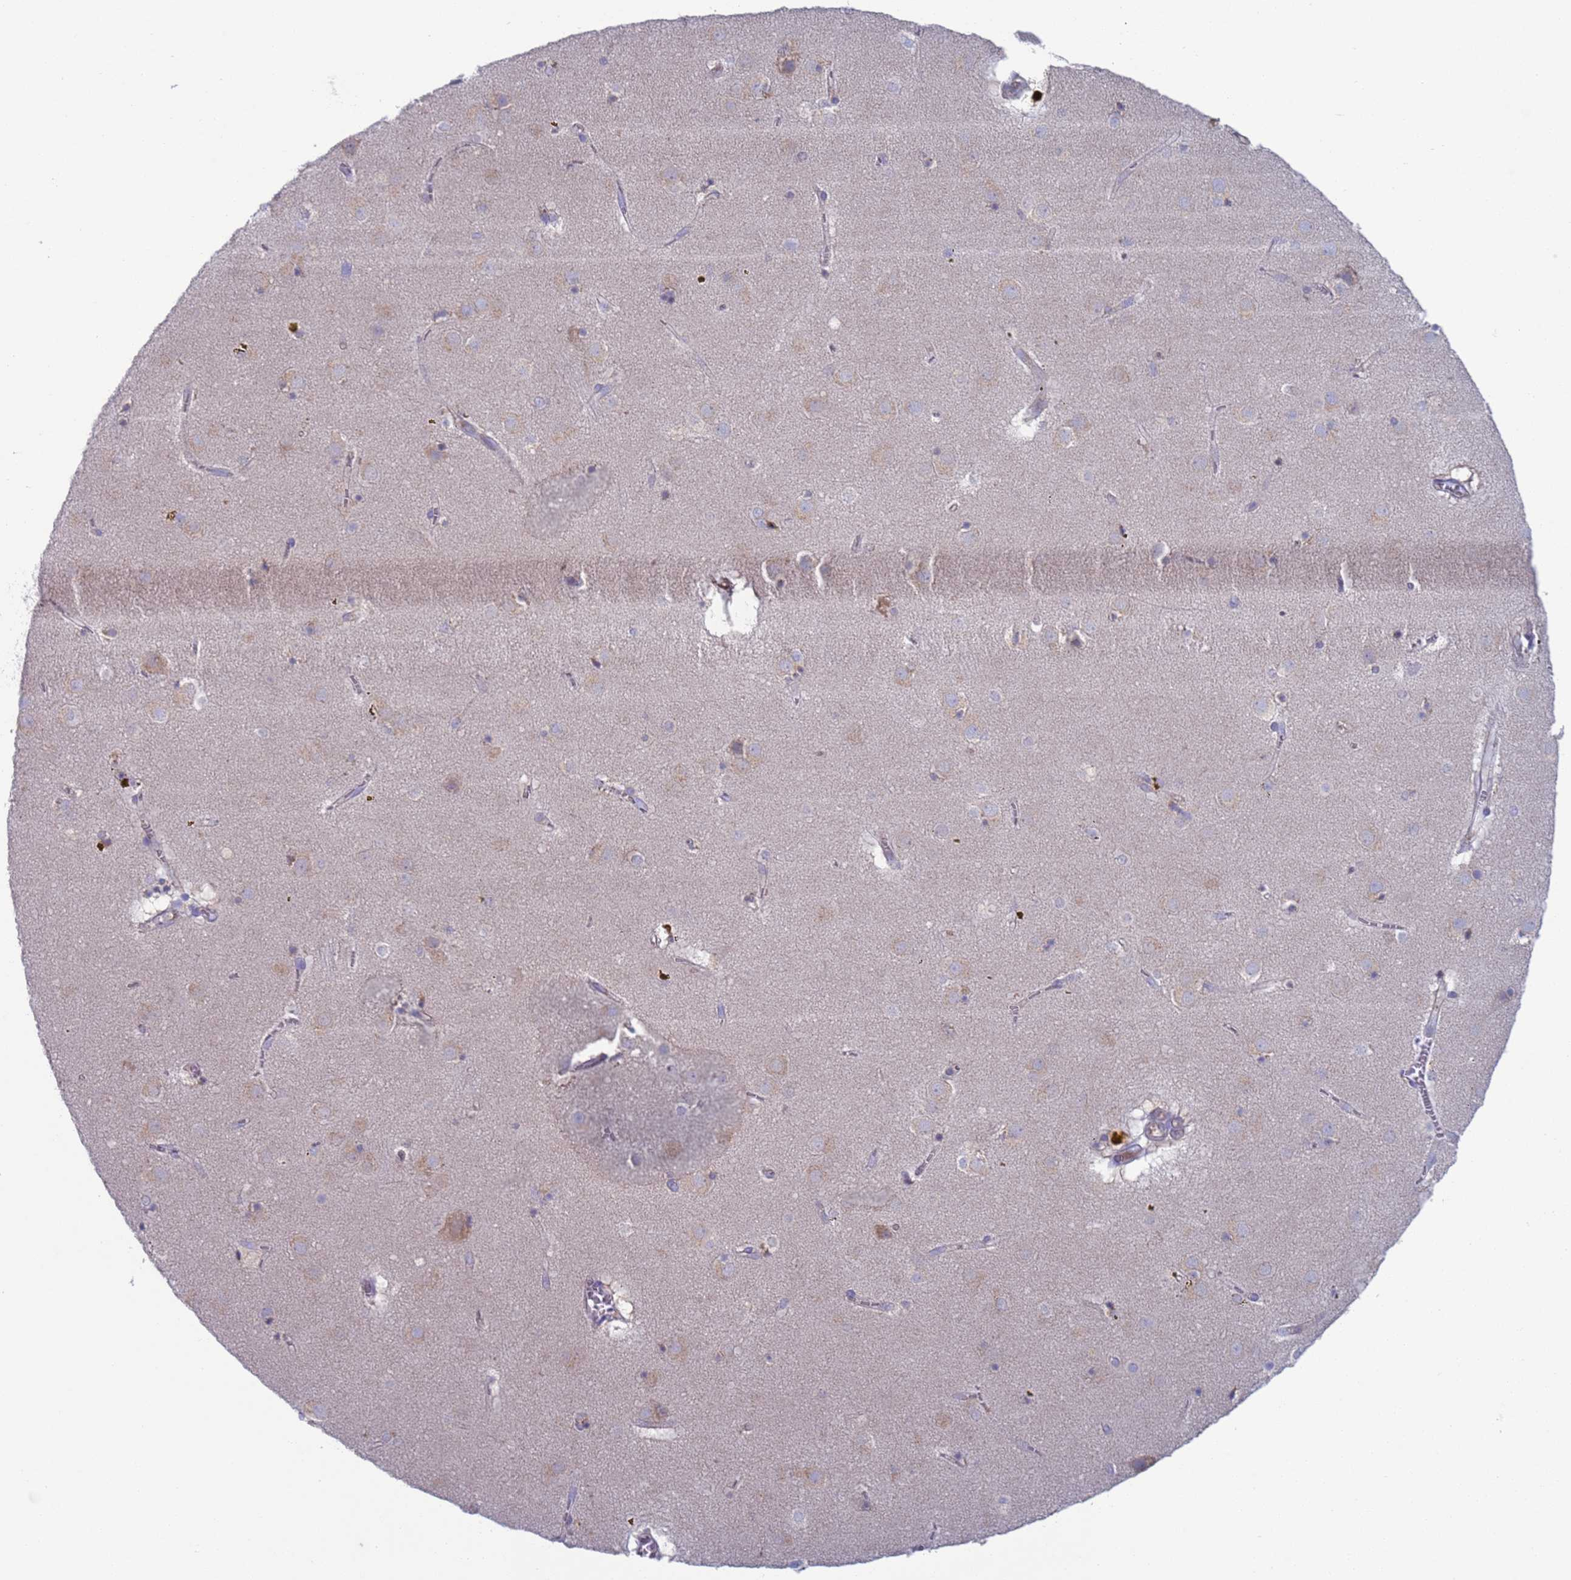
{"staining": {"intensity": "negative", "quantity": "none", "location": "none"}, "tissue": "caudate", "cell_type": "Glial cells", "image_type": "normal", "snomed": [{"axis": "morphology", "description": "Normal tissue, NOS"}, {"axis": "topography", "description": "Lateral ventricle wall"}], "caption": "This micrograph is of normal caudate stained with immunohistochemistry (IHC) to label a protein in brown with the nuclei are counter-stained blue. There is no expression in glial cells.", "gene": "PET117", "patient": {"sex": "male", "age": 70}}